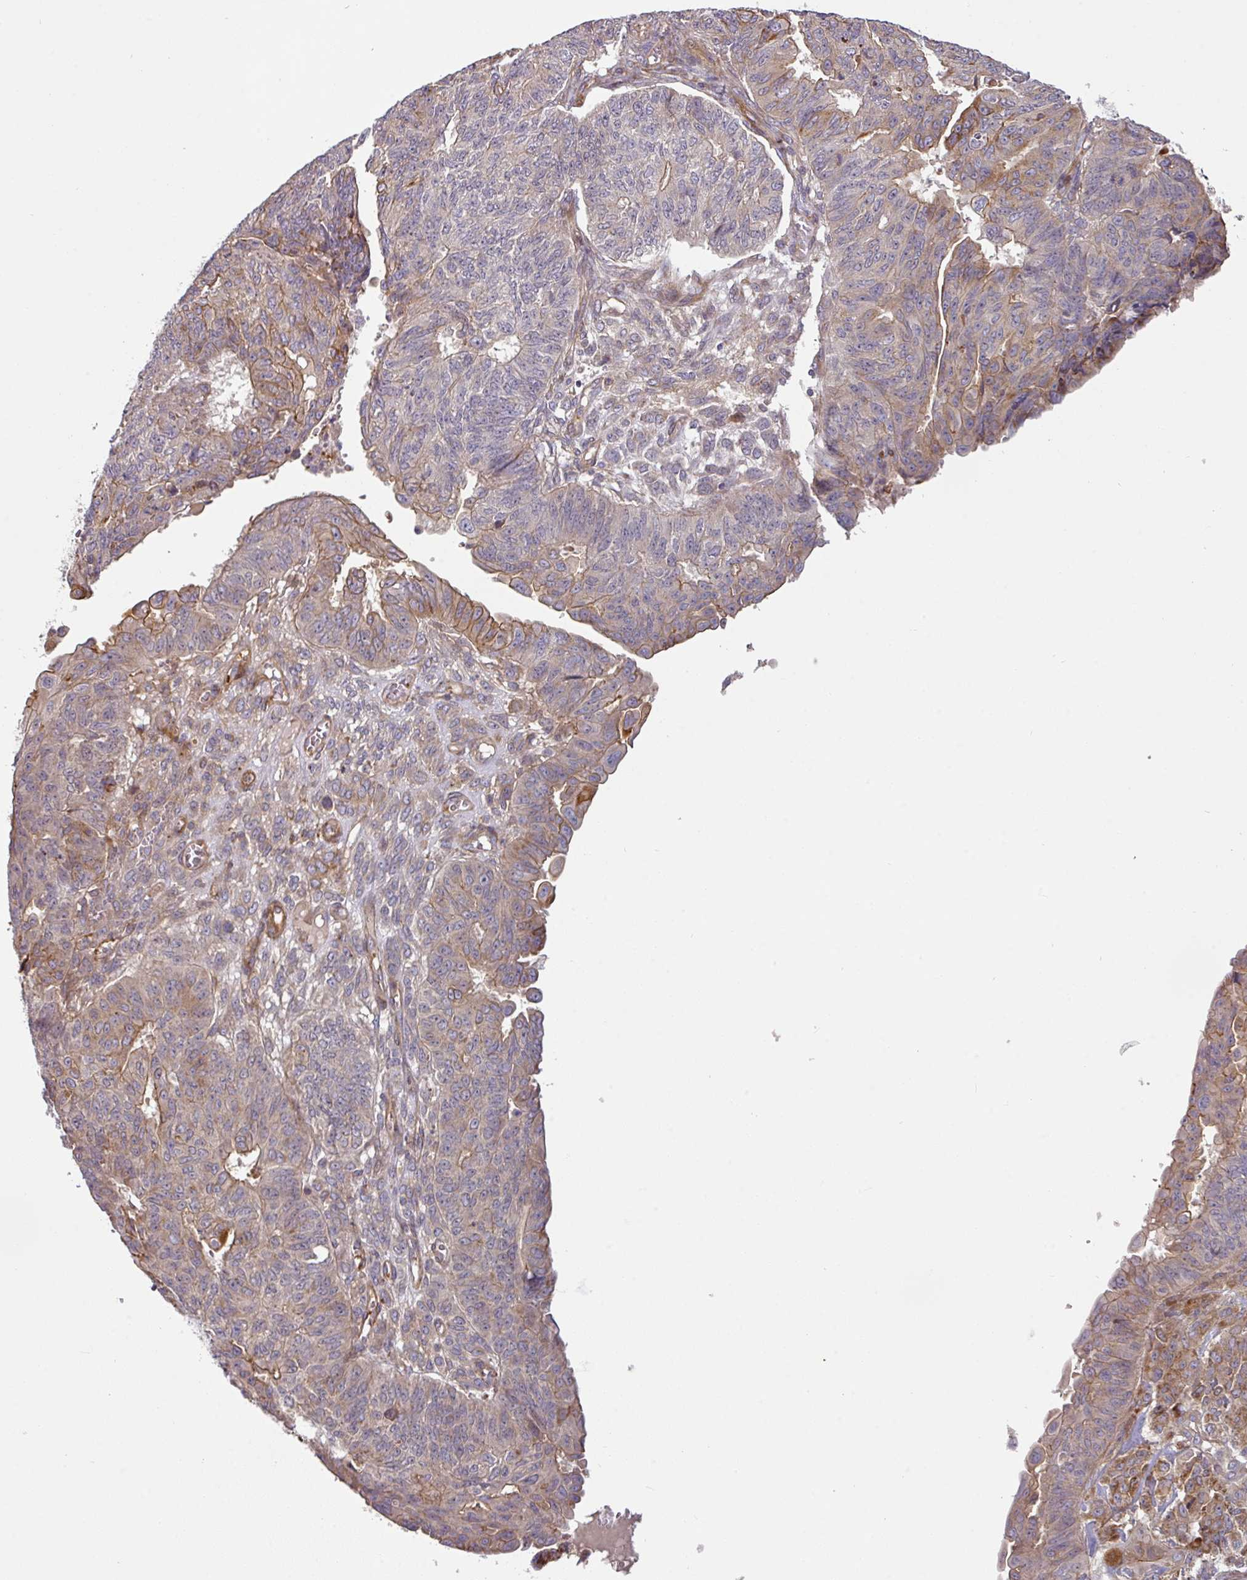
{"staining": {"intensity": "moderate", "quantity": "<25%", "location": "cytoplasmic/membranous"}, "tissue": "endometrial cancer", "cell_type": "Tumor cells", "image_type": "cancer", "snomed": [{"axis": "morphology", "description": "Adenocarcinoma, NOS"}, {"axis": "topography", "description": "Endometrium"}], "caption": "Immunohistochemical staining of human endometrial cancer reveals low levels of moderate cytoplasmic/membranous protein positivity in about <25% of tumor cells.", "gene": "CASP2", "patient": {"sex": "female", "age": 32}}